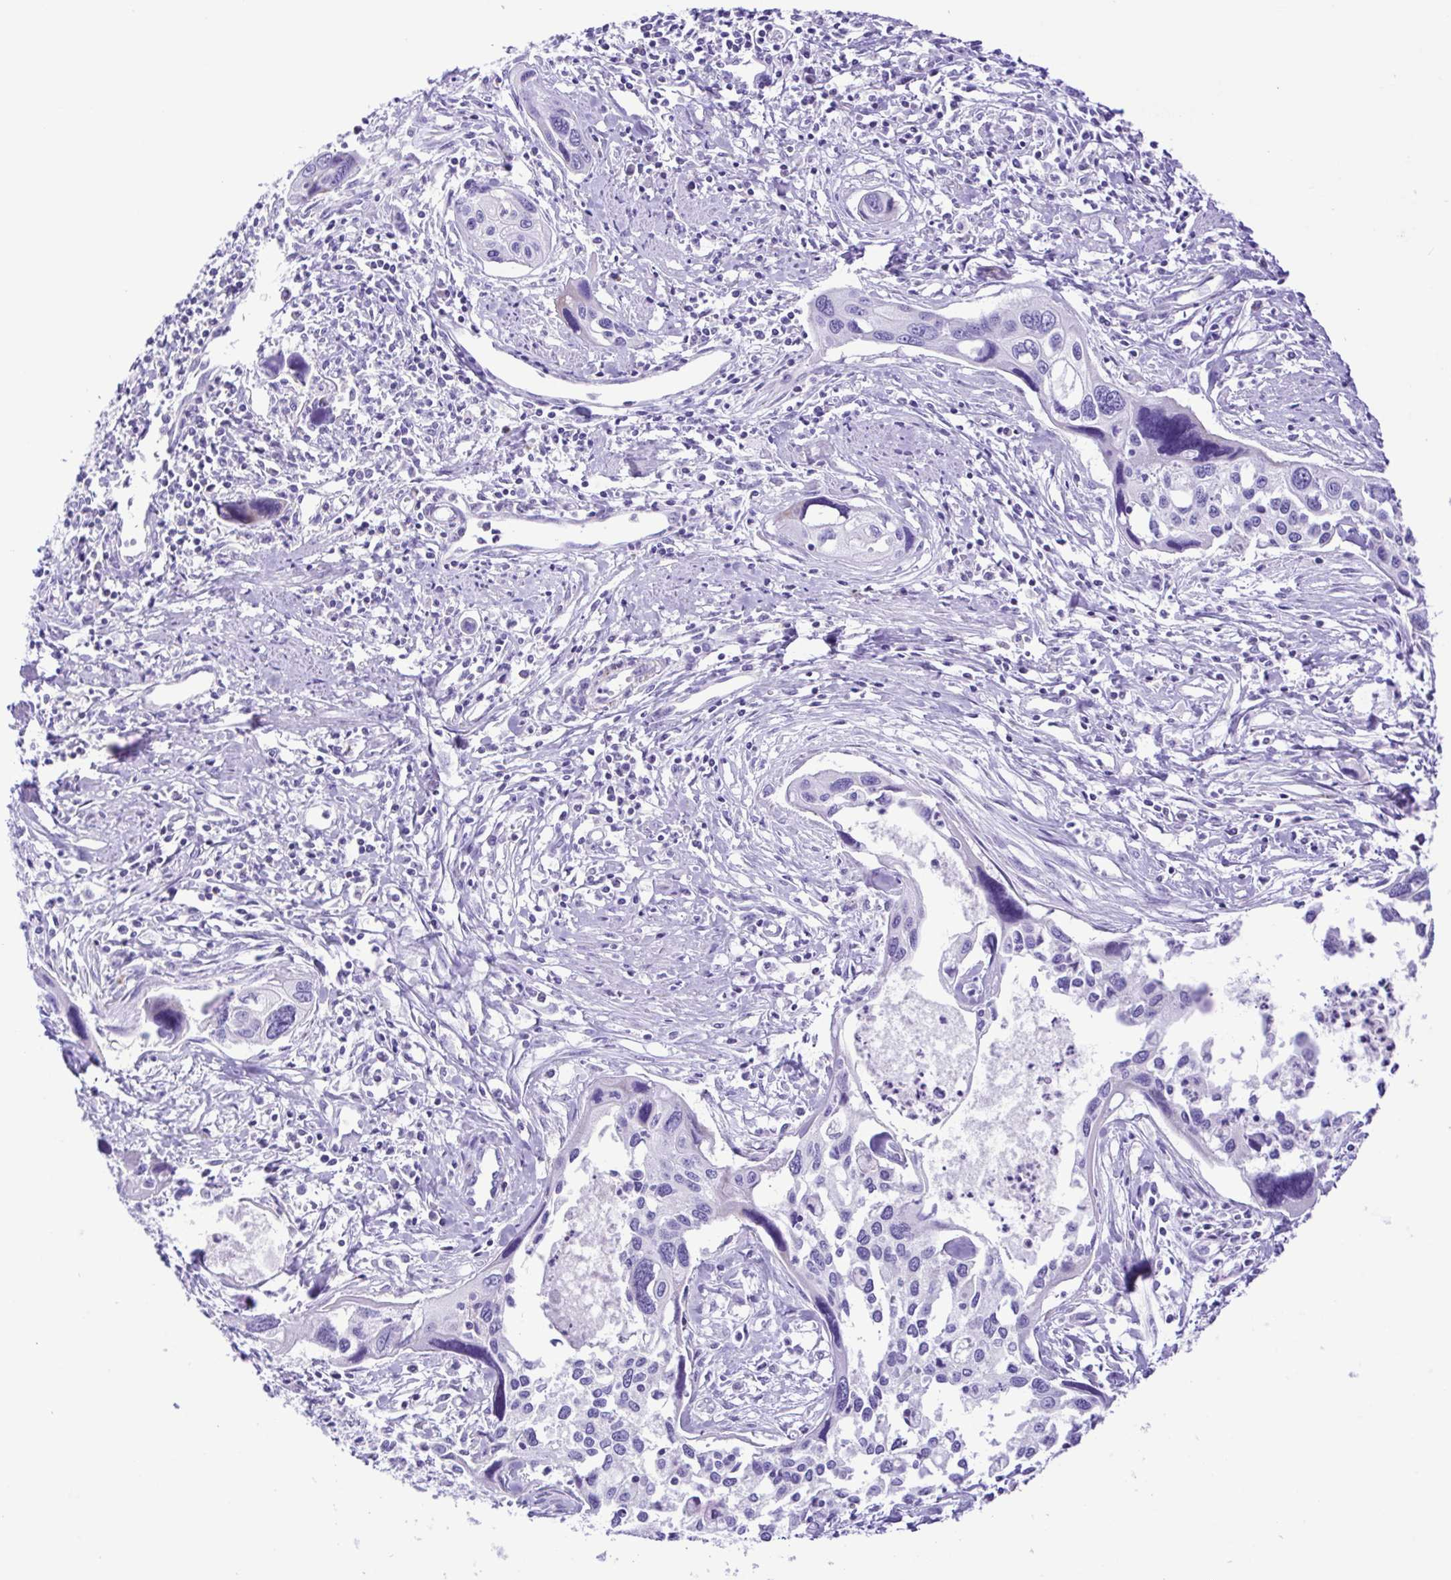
{"staining": {"intensity": "negative", "quantity": "none", "location": "none"}, "tissue": "cervical cancer", "cell_type": "Tumor cells", "image_type": "cancer", "snomed": [{"axis": "morphology", "description": "Squamous cell carcinoma, NOS"}, {"axis": "topography", "description": "Cervix"}], "caption": "Human squamous cell carcinoma (cervical) stained for a protein using immunohistochemistry (IHC) shows no staining in tumor cells.", "gene": "SYT1", "patient": {"sex": "female", "age": 31}}